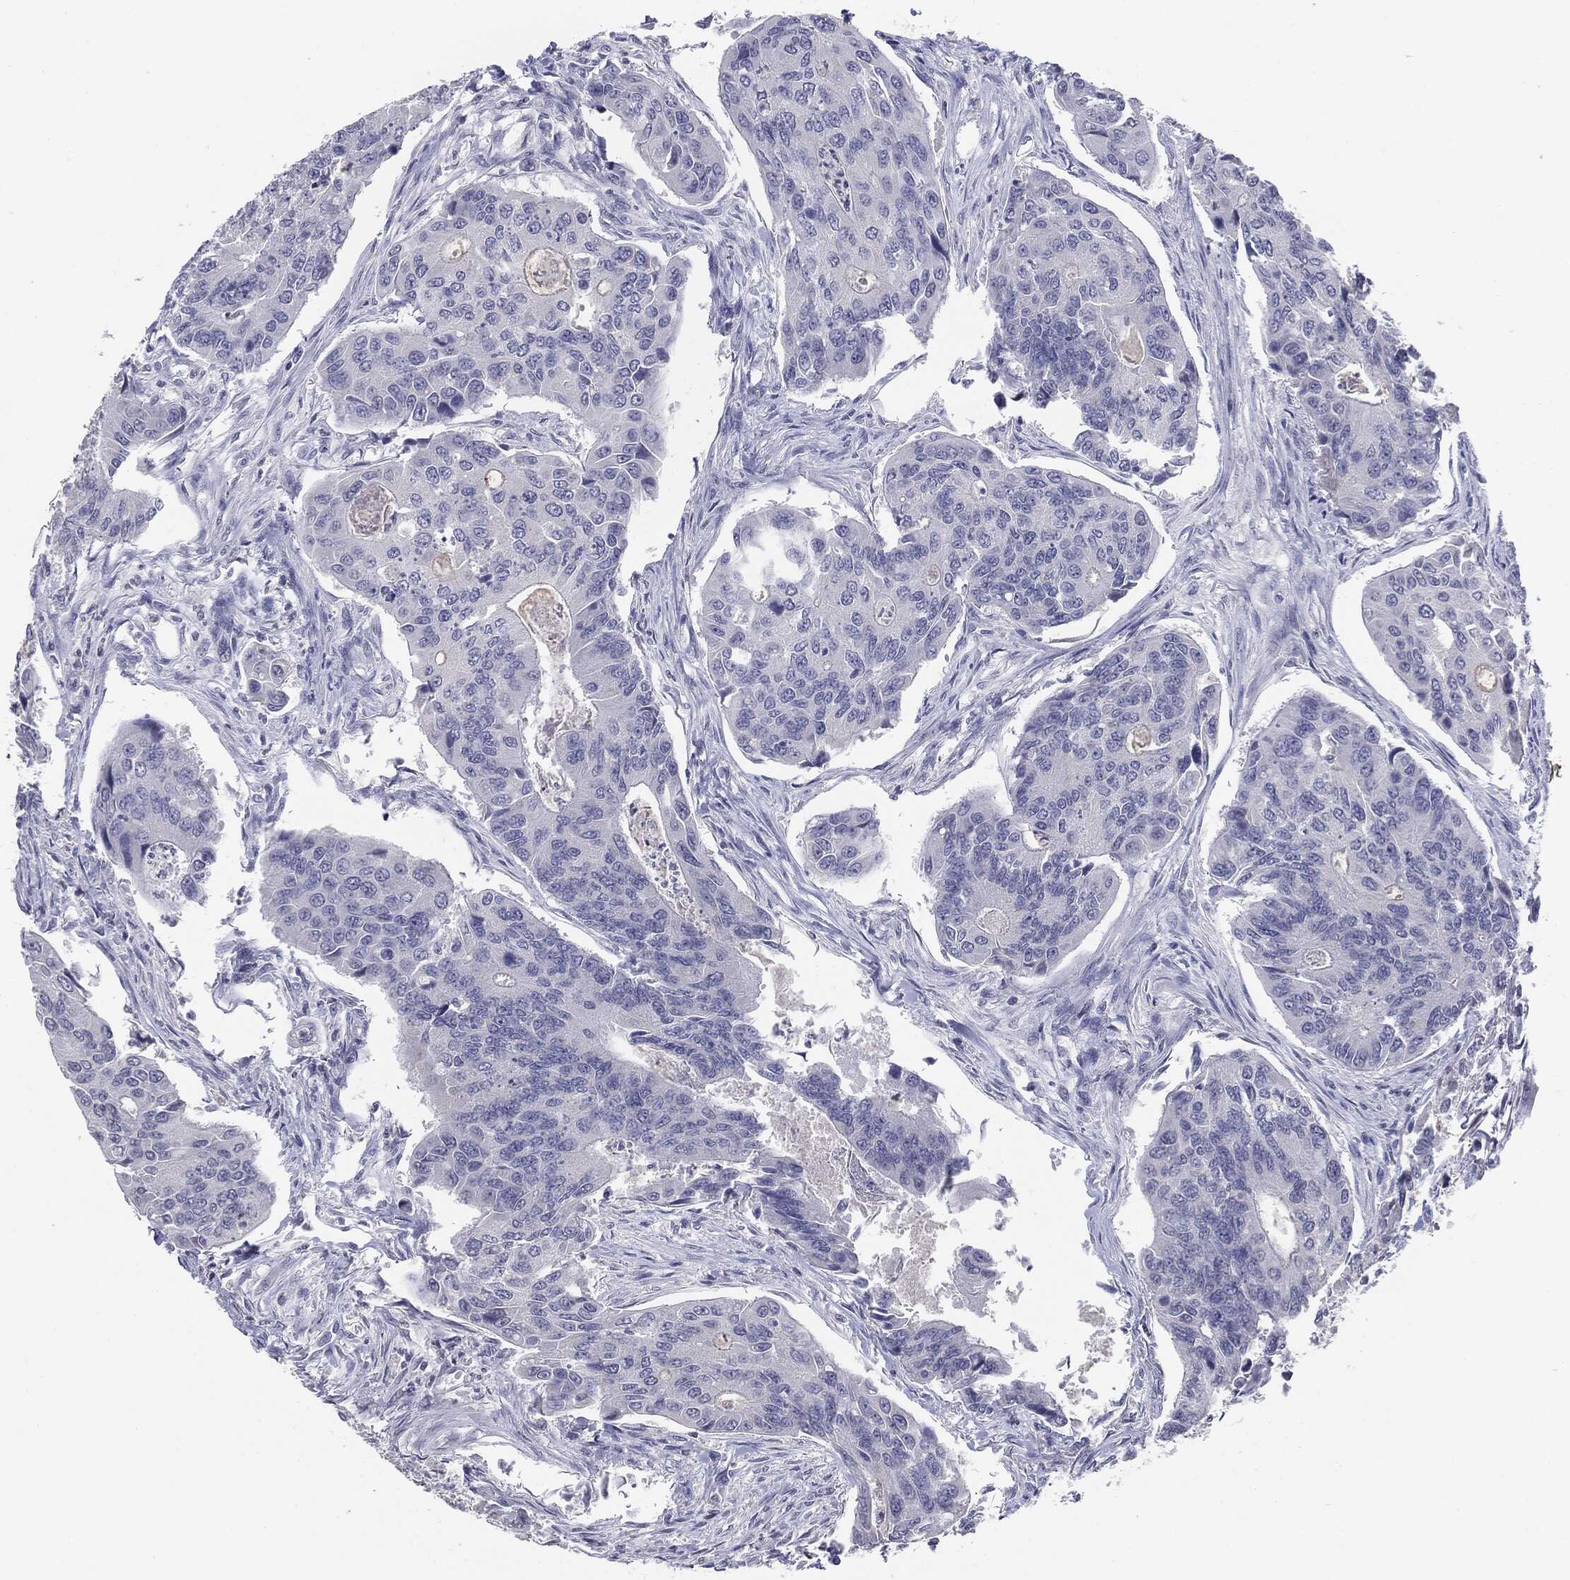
{"staining": {"intensity": "negative", "quantity": "none", "location": "none"}, "tissue": "colorectal cancer", "cell_type": "Tumor cells", "image_type": "cancer", "snomed": [{"axis": "morphology", "description": "Adenocarcinoma, NOS"}, {"axis": "topography", "description": "Colon"}], "caption": "Histopathology image shows no significant protein positivity in tumor cells of colorectal adenocarcinoma.", "gene": "SERPINB4", "patient": {"sex": "female", "age": 67}}